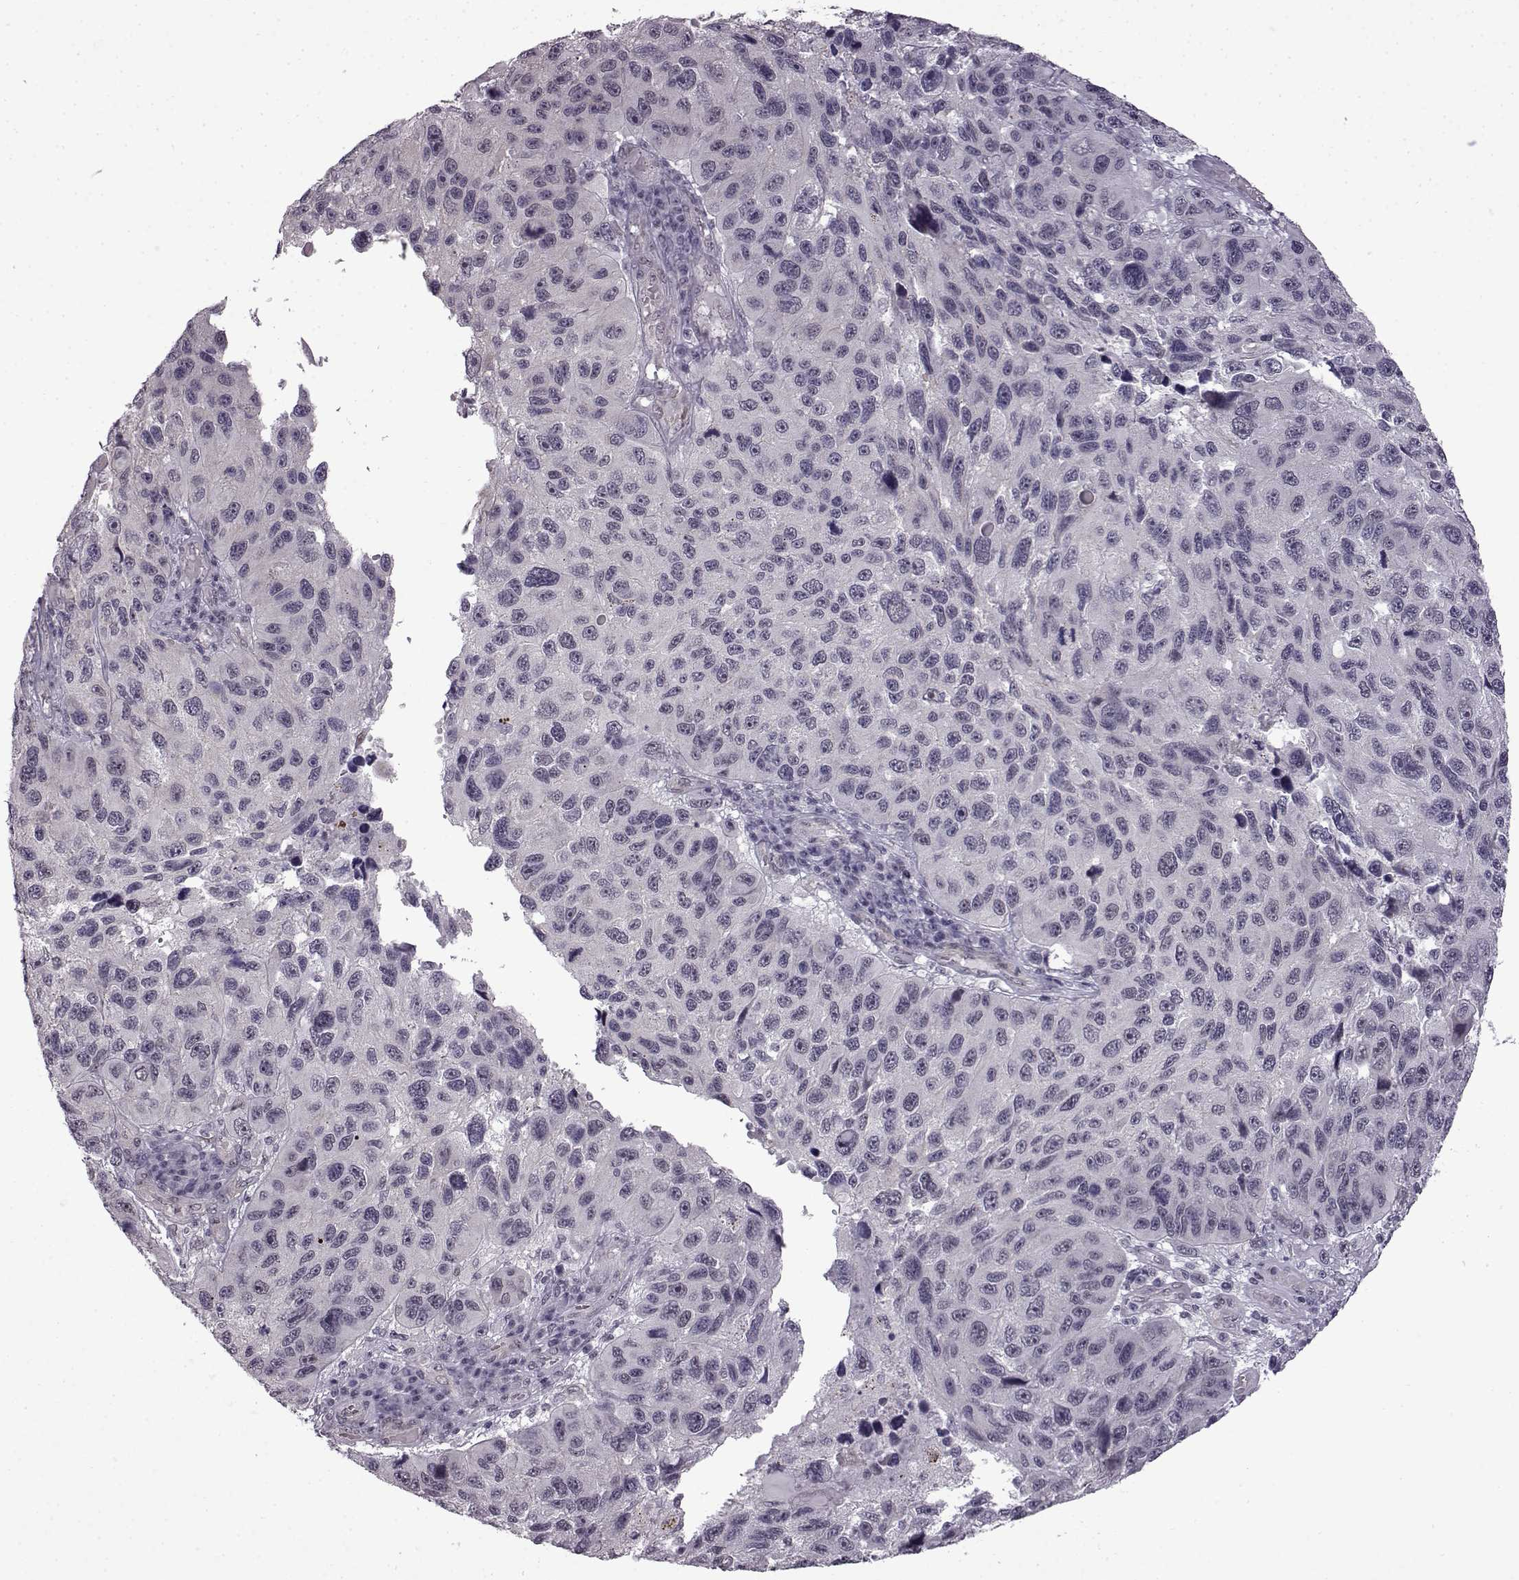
{"staining": {"intensity": "negative", "quantity": "none", "location": "none"}, "tissue": "melanoma", "cell_type": "Tumor cells", "image_type": "cancer", "snomed": [{"axis": "morphology", "description": "Malignant melanoma, NOS"}, {"axis": "topography", "description": "Skin"}], "caption": "The photomicrograph exhibits no staining of tumor cells in malignant melanoma.", "gene": "SYNPO2", "patient": {"sex": "male", "age": 53}}